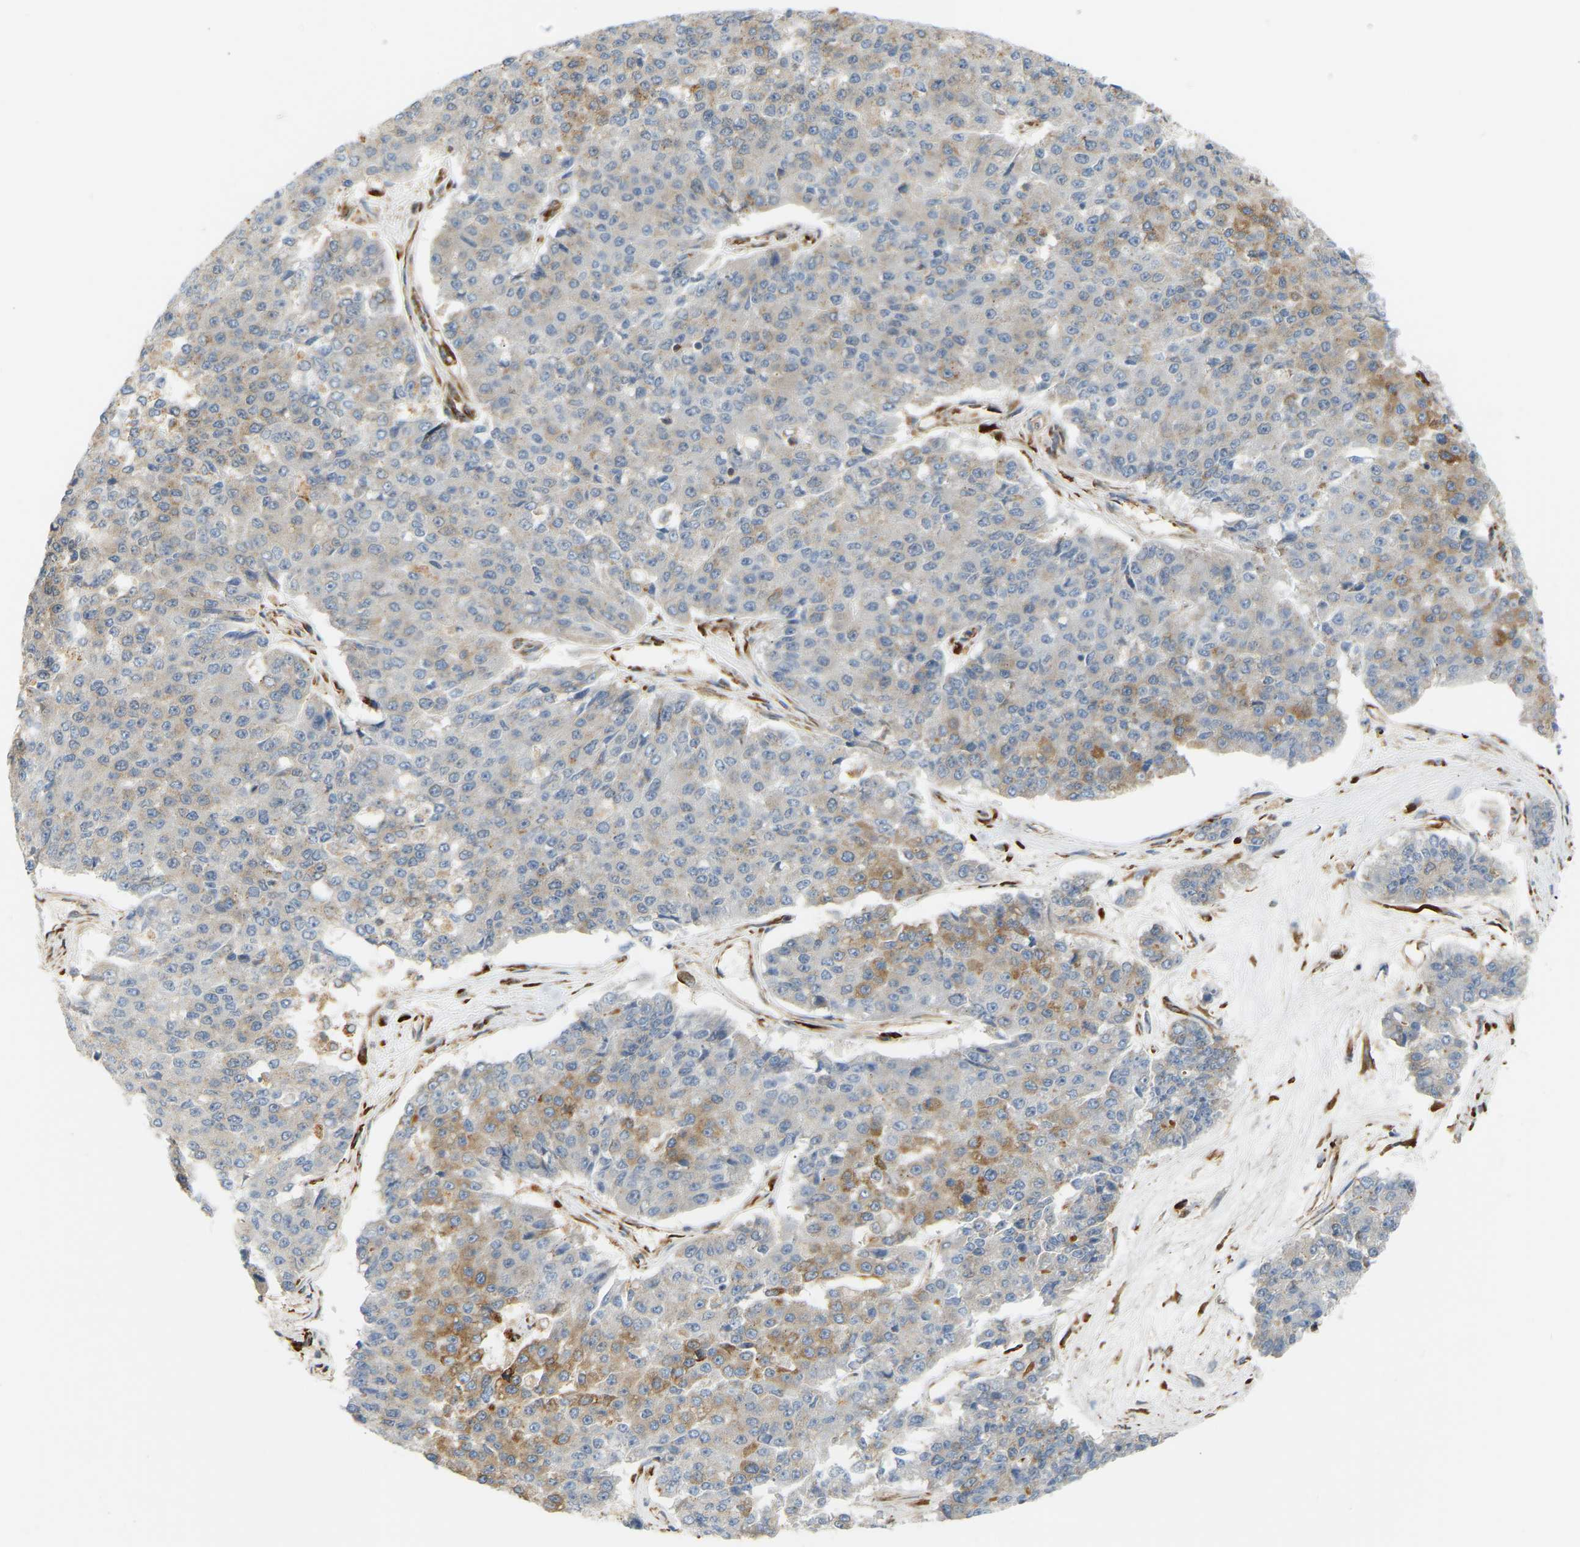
{"staining": {"intensity": "moderate", "quantity": "25%-75%", "location": "cytoplasmic/membranous"}, "tissue": "pancreatic cancer", "cell_type": "Tumor cells", "image_type": "cancer", "snomed": [{"axis": "morphology", "description": "Adenocarcinoma, NOS"}, {"axis": "topography", "description": "Pancreas"}], "caption": "IHC (DAB (3,3'-diaminobenzidine)) staining of human adenocarcinoma (pancreatic) displays moderate cytoplasmic/membranous protein positivity in approximately 25%-75% of tumor cells.", "gene": "PLCG2", "patient": {"sex": "male", "age": 50}}